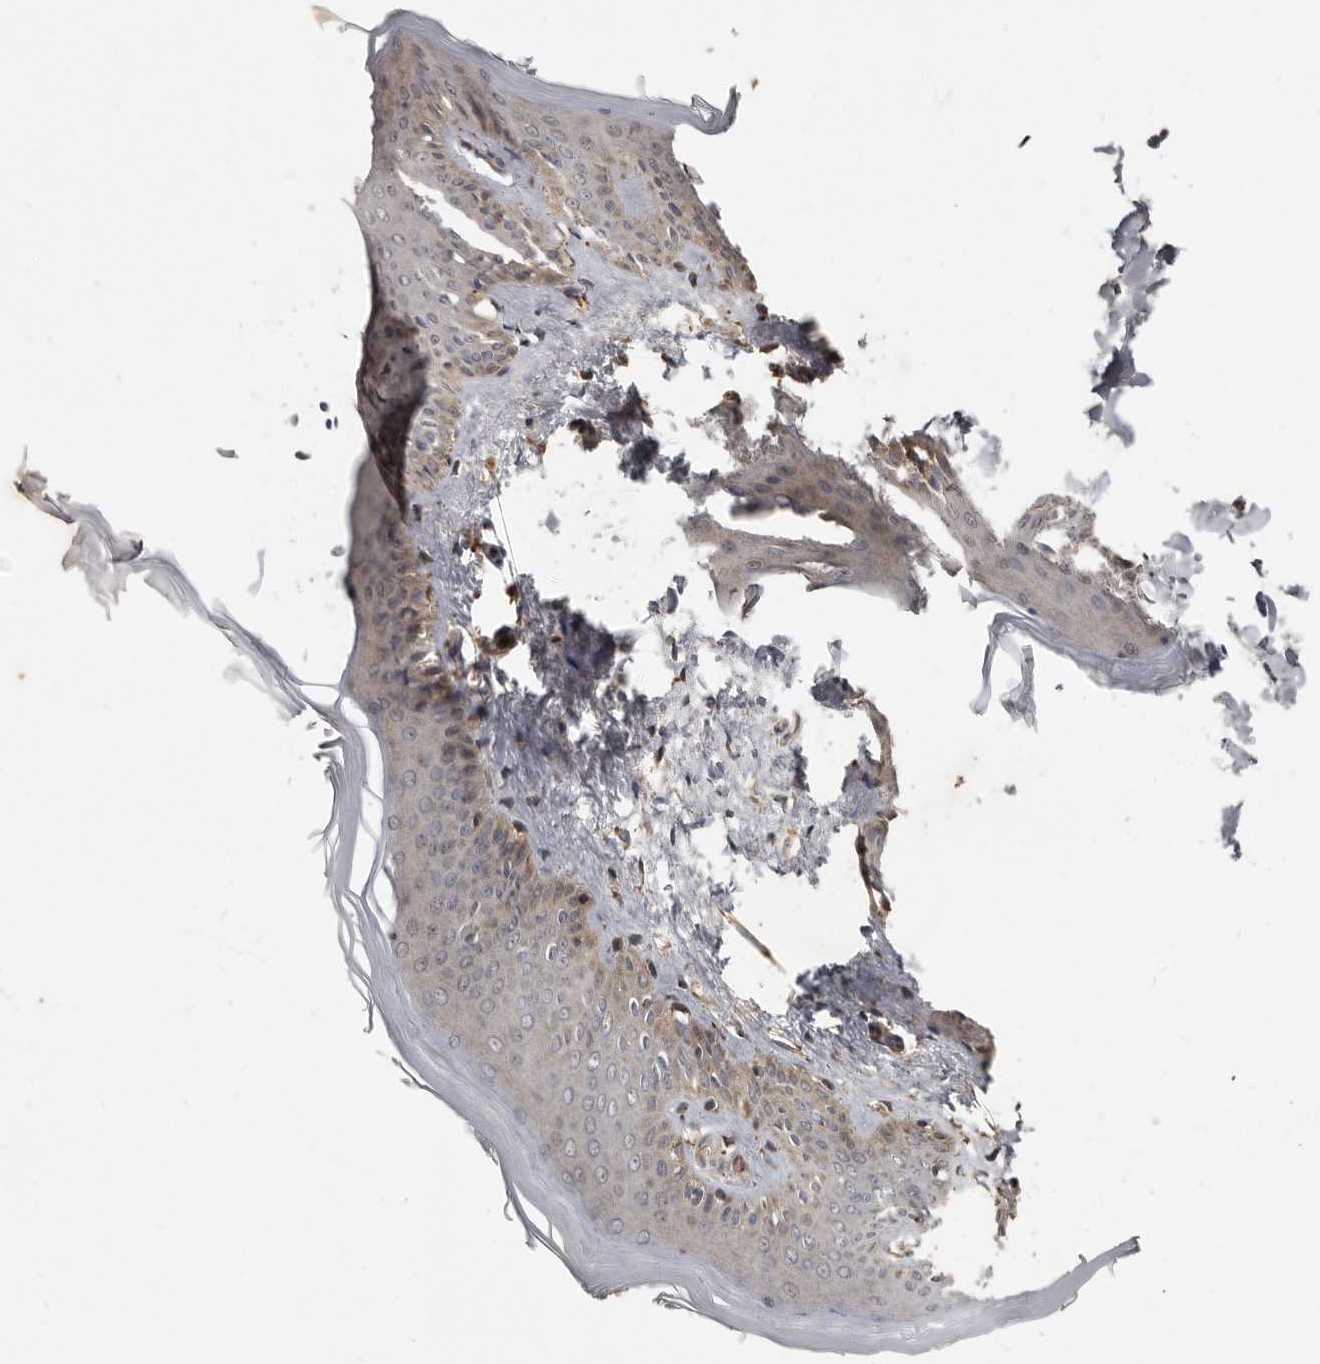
{"staining": {"intensity": "negative", "quantity": "none", "location": "none"}, "tissue": "skin", "cell_type": "Fibroblasts", "image_type": "normal", "snomed": [{"axis": "morphology", "description": "Normal tissue, NOS"}, {"axis": "topography", "description": "Skin"}], "caption": "Fibroblasts show no significant protein positivity in benign skin.", "gene": "KIF26B", "patient": {"sex": "female", "age": 27}}